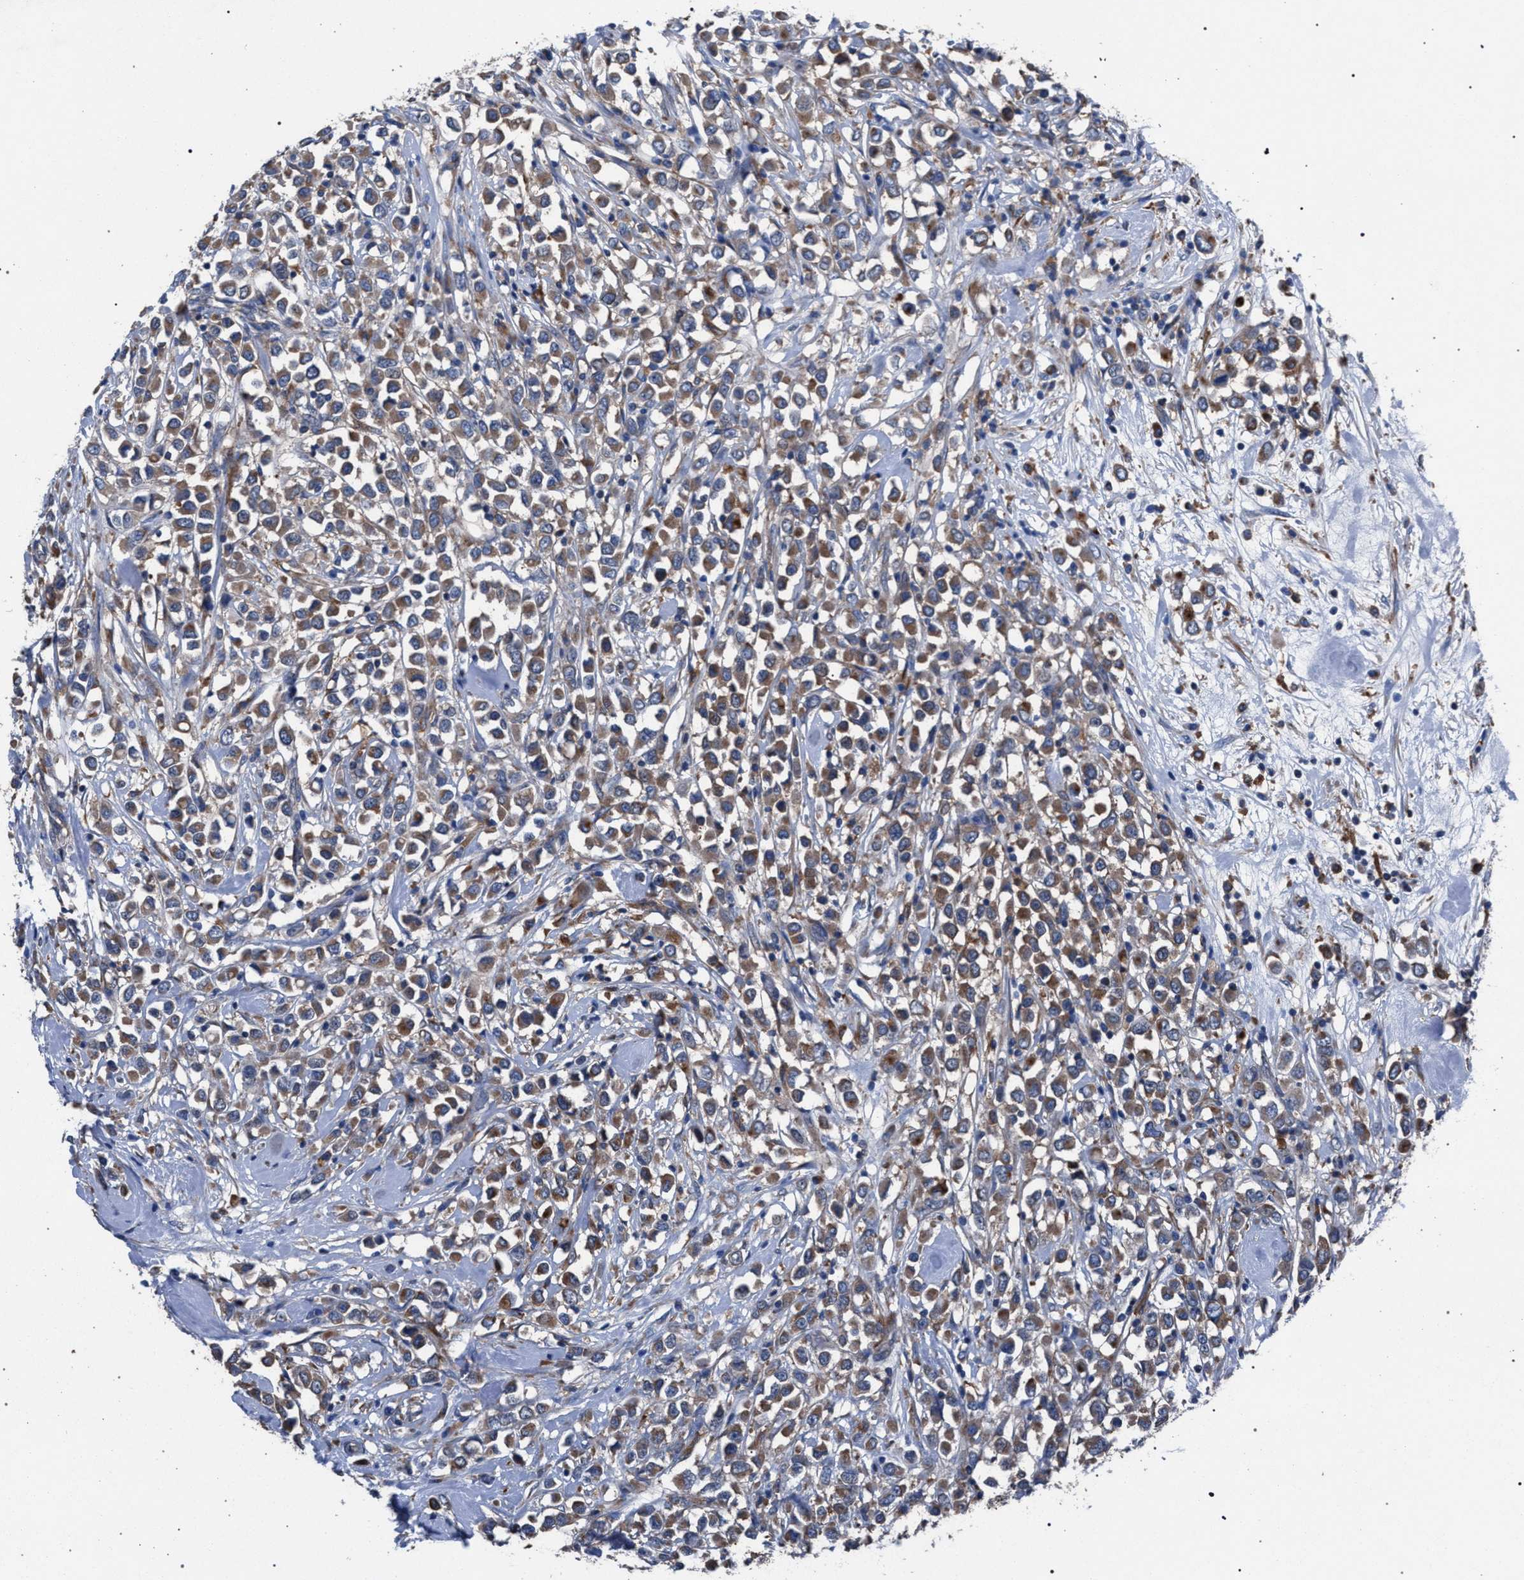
{"staining": {"intensity": "moderate", "quantity": ">75%", "location": "cytoplasmic/membranous"}, "tissue": "breast cancer", "cell_type": "Tumor cells", "image_type": "cancer", "snomed": [{"axis": "morphology", "description": "Duct carcinoma"}, {"axis": "topography", "description": "Breast"}], "caption": "The immunohistochemical stain shows moderate cytoplasmic/membranous staining in tumor cells of breast invasive ductal carcinoma tissue.", "gene": "ATP6V0A1", "patient": {"sex": "female", "age": 61}}